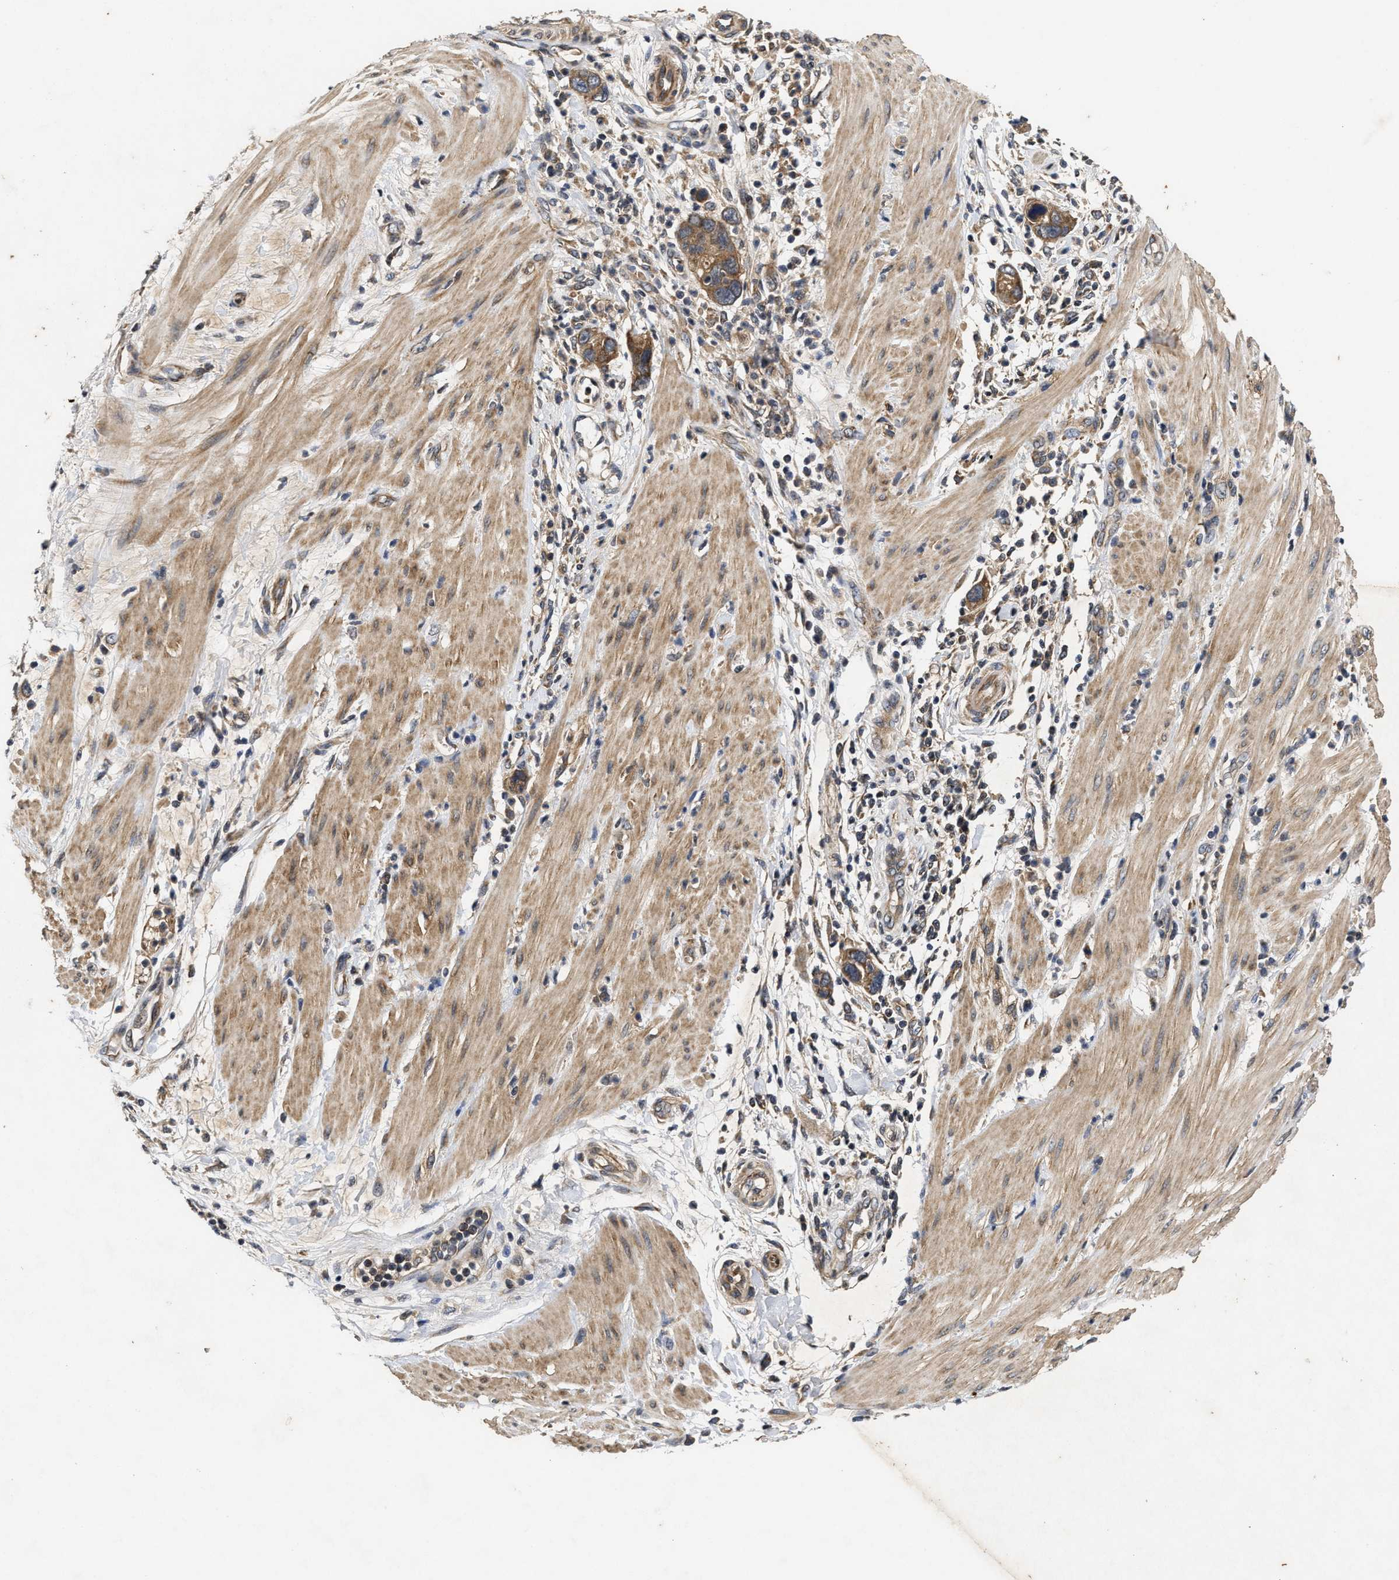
{"staining": {"intensity": "moderate", "quantity": ">75%", "location": "cytoplasmic/membranous"}, "tissue": "pancreatic cancer", "cell_type": "Tumor cells", "image_type": "cancer", "snomed": [{"axis": "morphology", "description": "Adenocarcinoma, NOS"}, {"axis": "topography", "description": "Pancreas"}], "caption": "Pancreatic adenocarcinoma stained with DAB (3,3'-diaminobenzidine) IHC demonstrates medium levels of moderate cytoplasmic/membranous positivity in about >75% of tumor cells.", "gene": "EFNA4", "patient": {"sex": "female", "age": 70}}